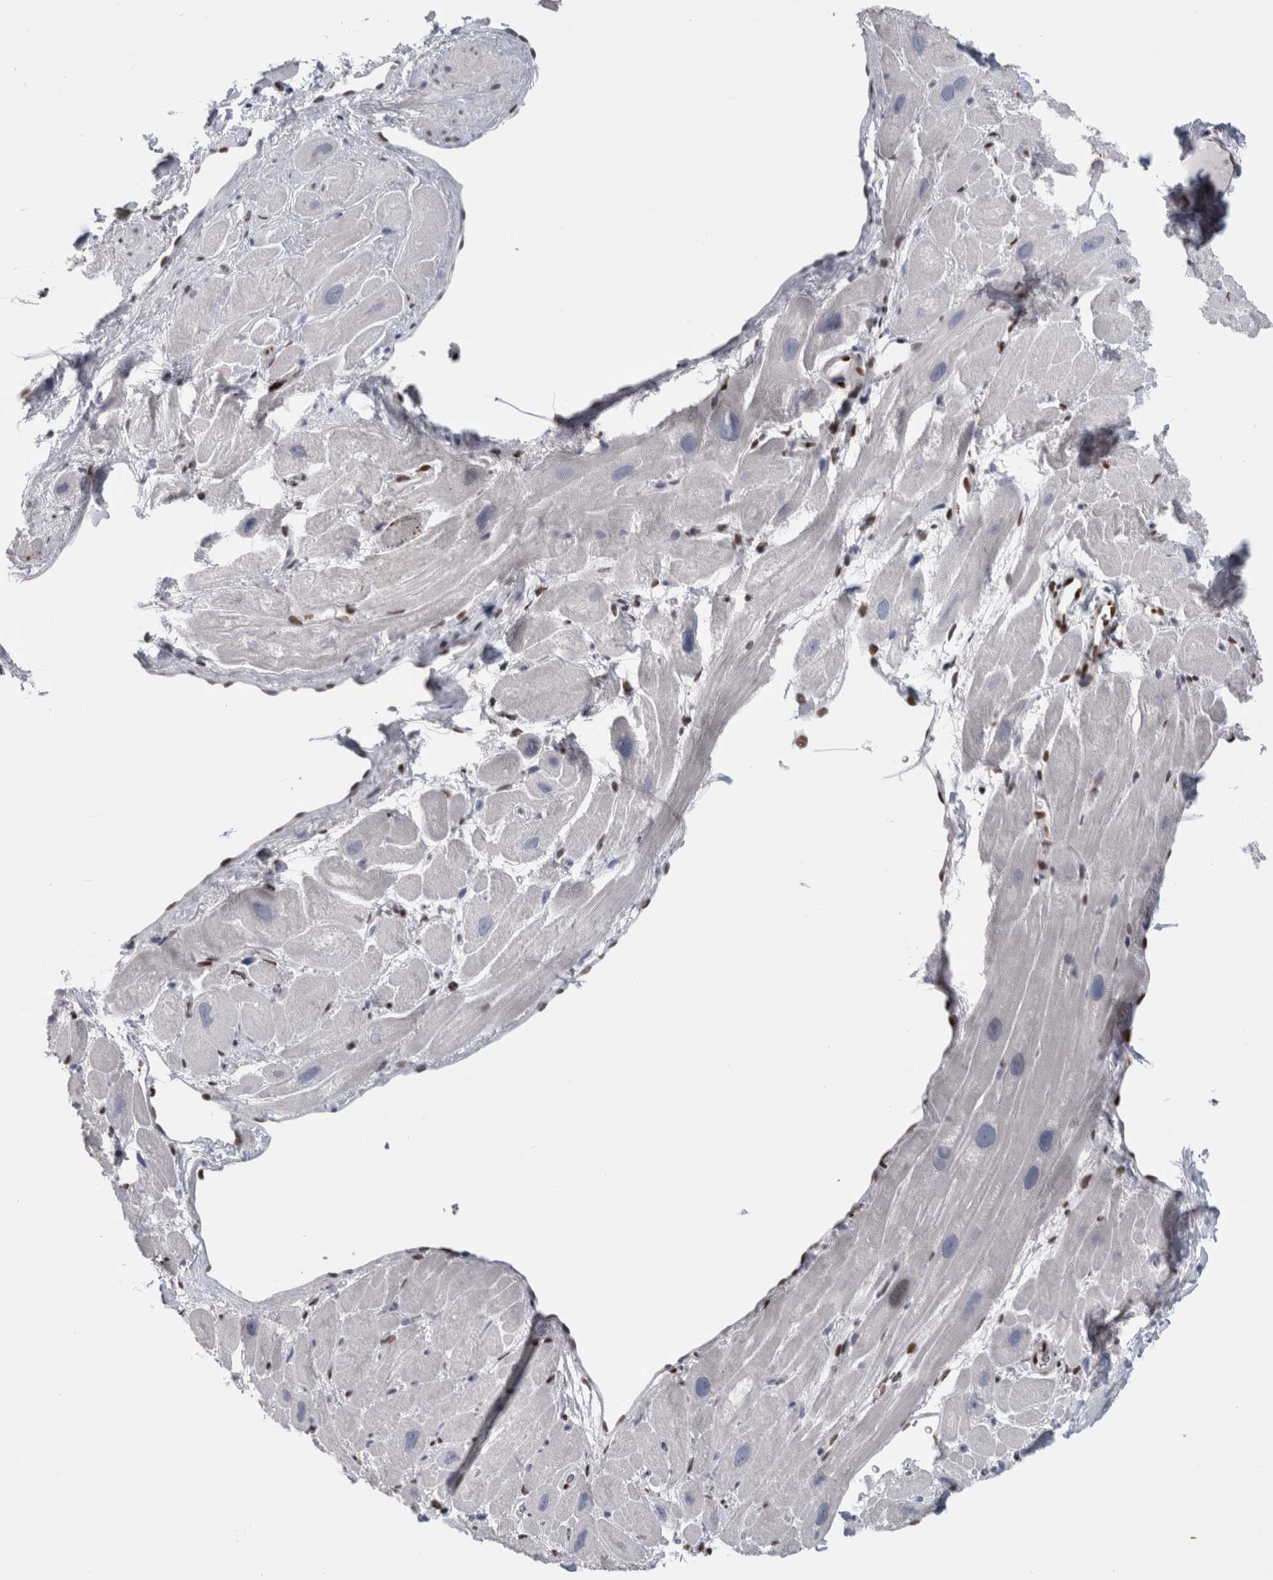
{"staining": {"intensity": "negative", "quantity": "none", "location": "none"}, "tissue": "heart muscle", "cell_type": "Cardiomyocytes", "image_type": "normal", "snomed": [{"axis": "morphology", "description": "Normal tissue, NOS"}, {"axis": "topography", "description": "Heart"}], "caption": "This histopathology image is of benign heart muscle stained with immunohistochemistry (IHC) to label a protein in brown with the nuclei are counter-stained blue. There is no positivity in cardiomyocytes. Brightfield microscopy of immunohistochemistry stained with DAB (brown) and hematoxylin (blue), captured at high magnification.", "gene": "IL33", "patient": {"sex": "male", "age": 49}}